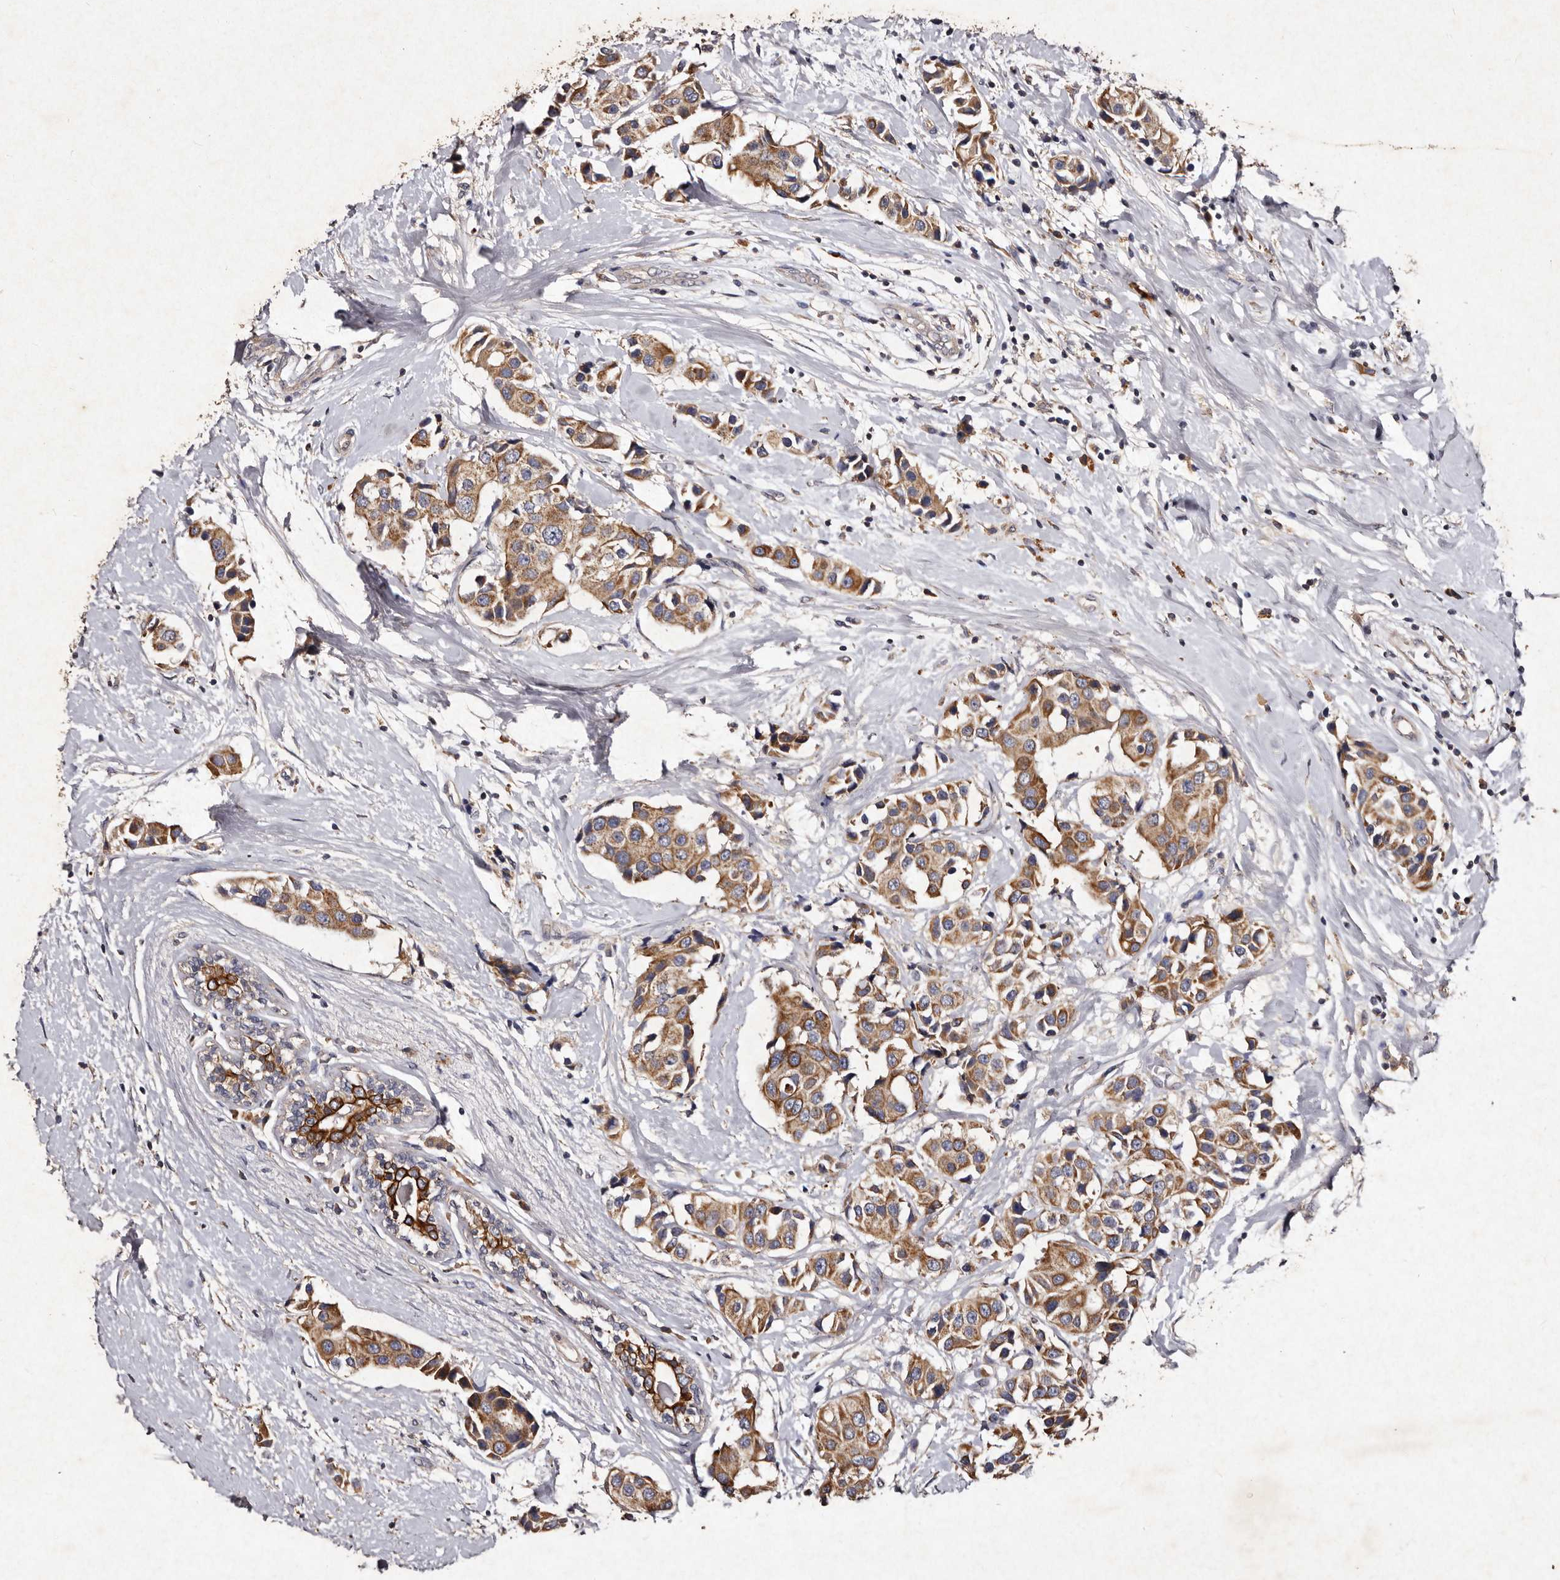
{"staining": {"intensity": "moderate", "quantity": ">75%", "location": "cytoplasmic/membranous"}, "tissue": "breast cancer", "cell_type": "Tumor cells", "image_type": "cancer", "snomed": [{"axis": "morphology", "description": "Normal tissue, NOS"}, {"axis": "morphology", "description": "Duct carcinoma"}, {"axis": "topography", "description": "Breast"}], "caption": "The micrograph shows staining of breast cancer, revealing moderate cytoplasmic/membranous protein positivity (brown color) within tumor cells.", "gene": "TFB1M", "patient": {"sex": "female", "age": 39}}